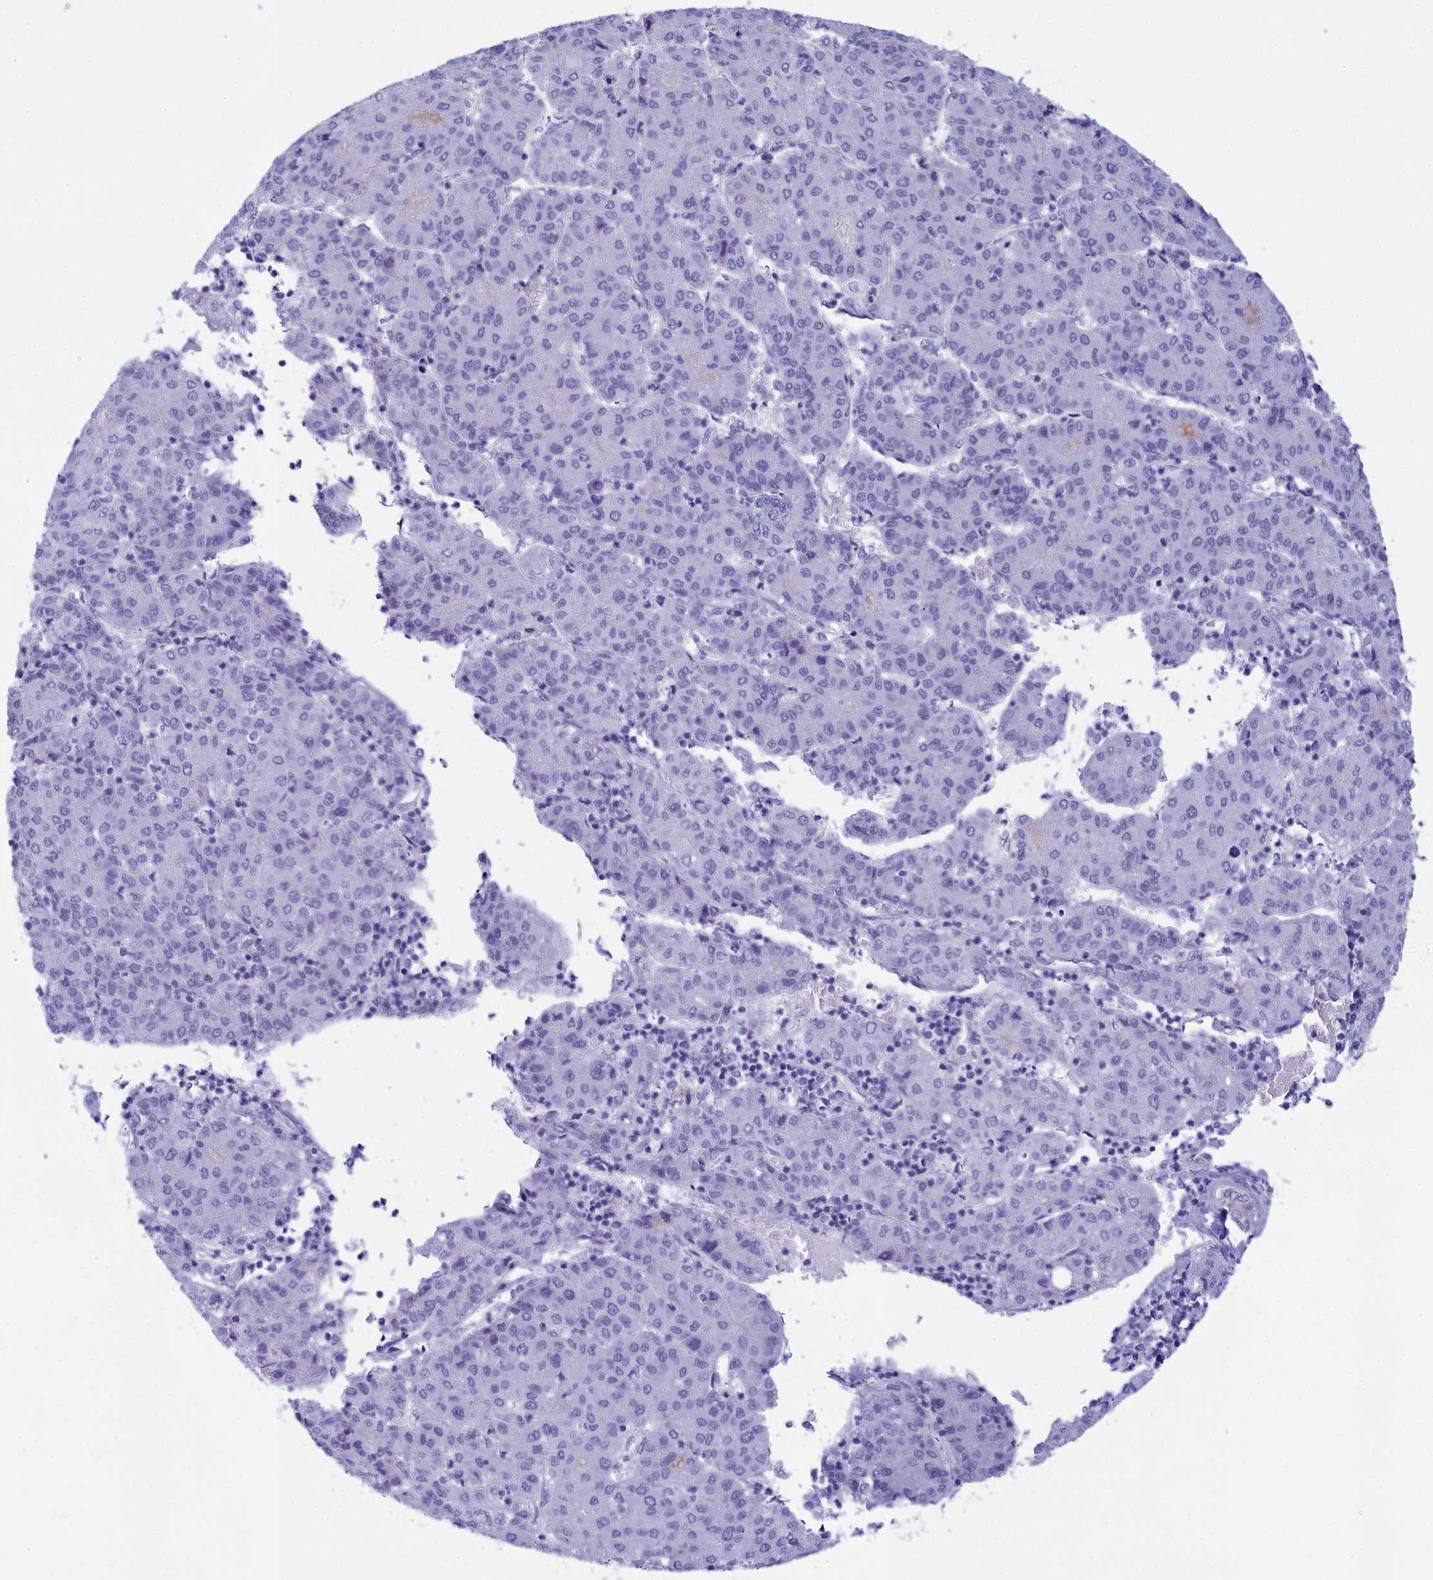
{"staining": {"intensity": "negative", "quantity": "none", "location": "none"}, "tissue": "liver cancer", "cell_type": "Tumor cells", "image_type": "cancer", "snomed": [{"axis": "morphology", "description": "Carcinoma, Hepatocellular, NOS"}, {"axis": "topography", "description": "Liver"}], "caption": "Liver cancer (hepatocellular carcinoma) was stained to show a protein in brown. There is no significant expression in tumor cells.", "gene": "TACSTD2", "patient": {"sex": "male", "age": 65}}